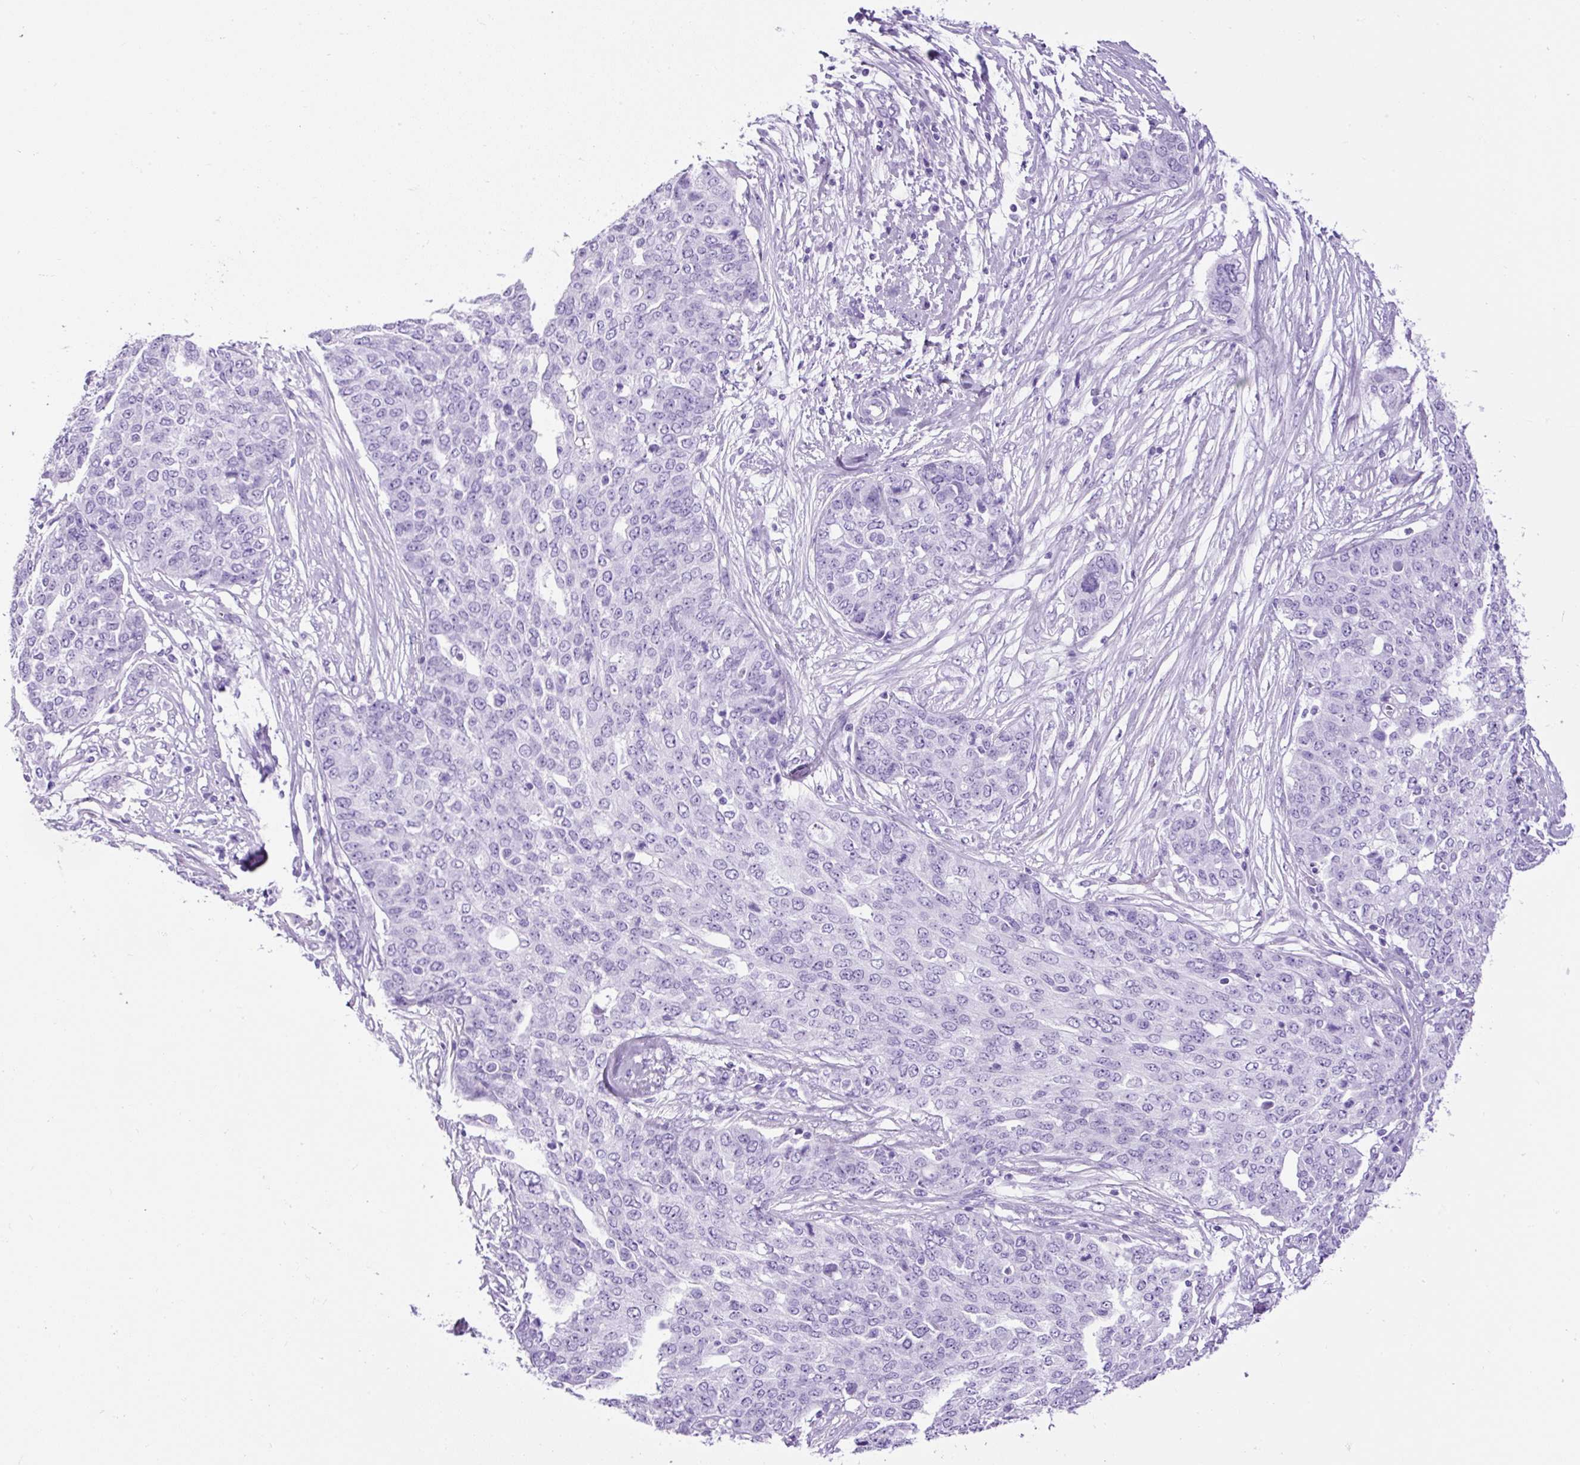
{"staining": {"intensity": "negative", "quantity": "none", "location": "none"}, "tissue": "ovarian cancer", "cell_type": "Tumor cells", "image_type": "cancer", "snomed": [{"axis": "morphology", "description": "Cystadenocarcinoma, serous, NOS"}, {"axis": "topography", "description": "Soft tissue"}, {"axis": "topography", "description": "Ovary"}], "caption": "DAB (3,3'-diaminobenzidine) immunohistochemical staining of human ovarian cancer demonstrates no significant expression in tumor cells.", "gene": "CEL", "patient": {"sex": "female", "age": 57}}